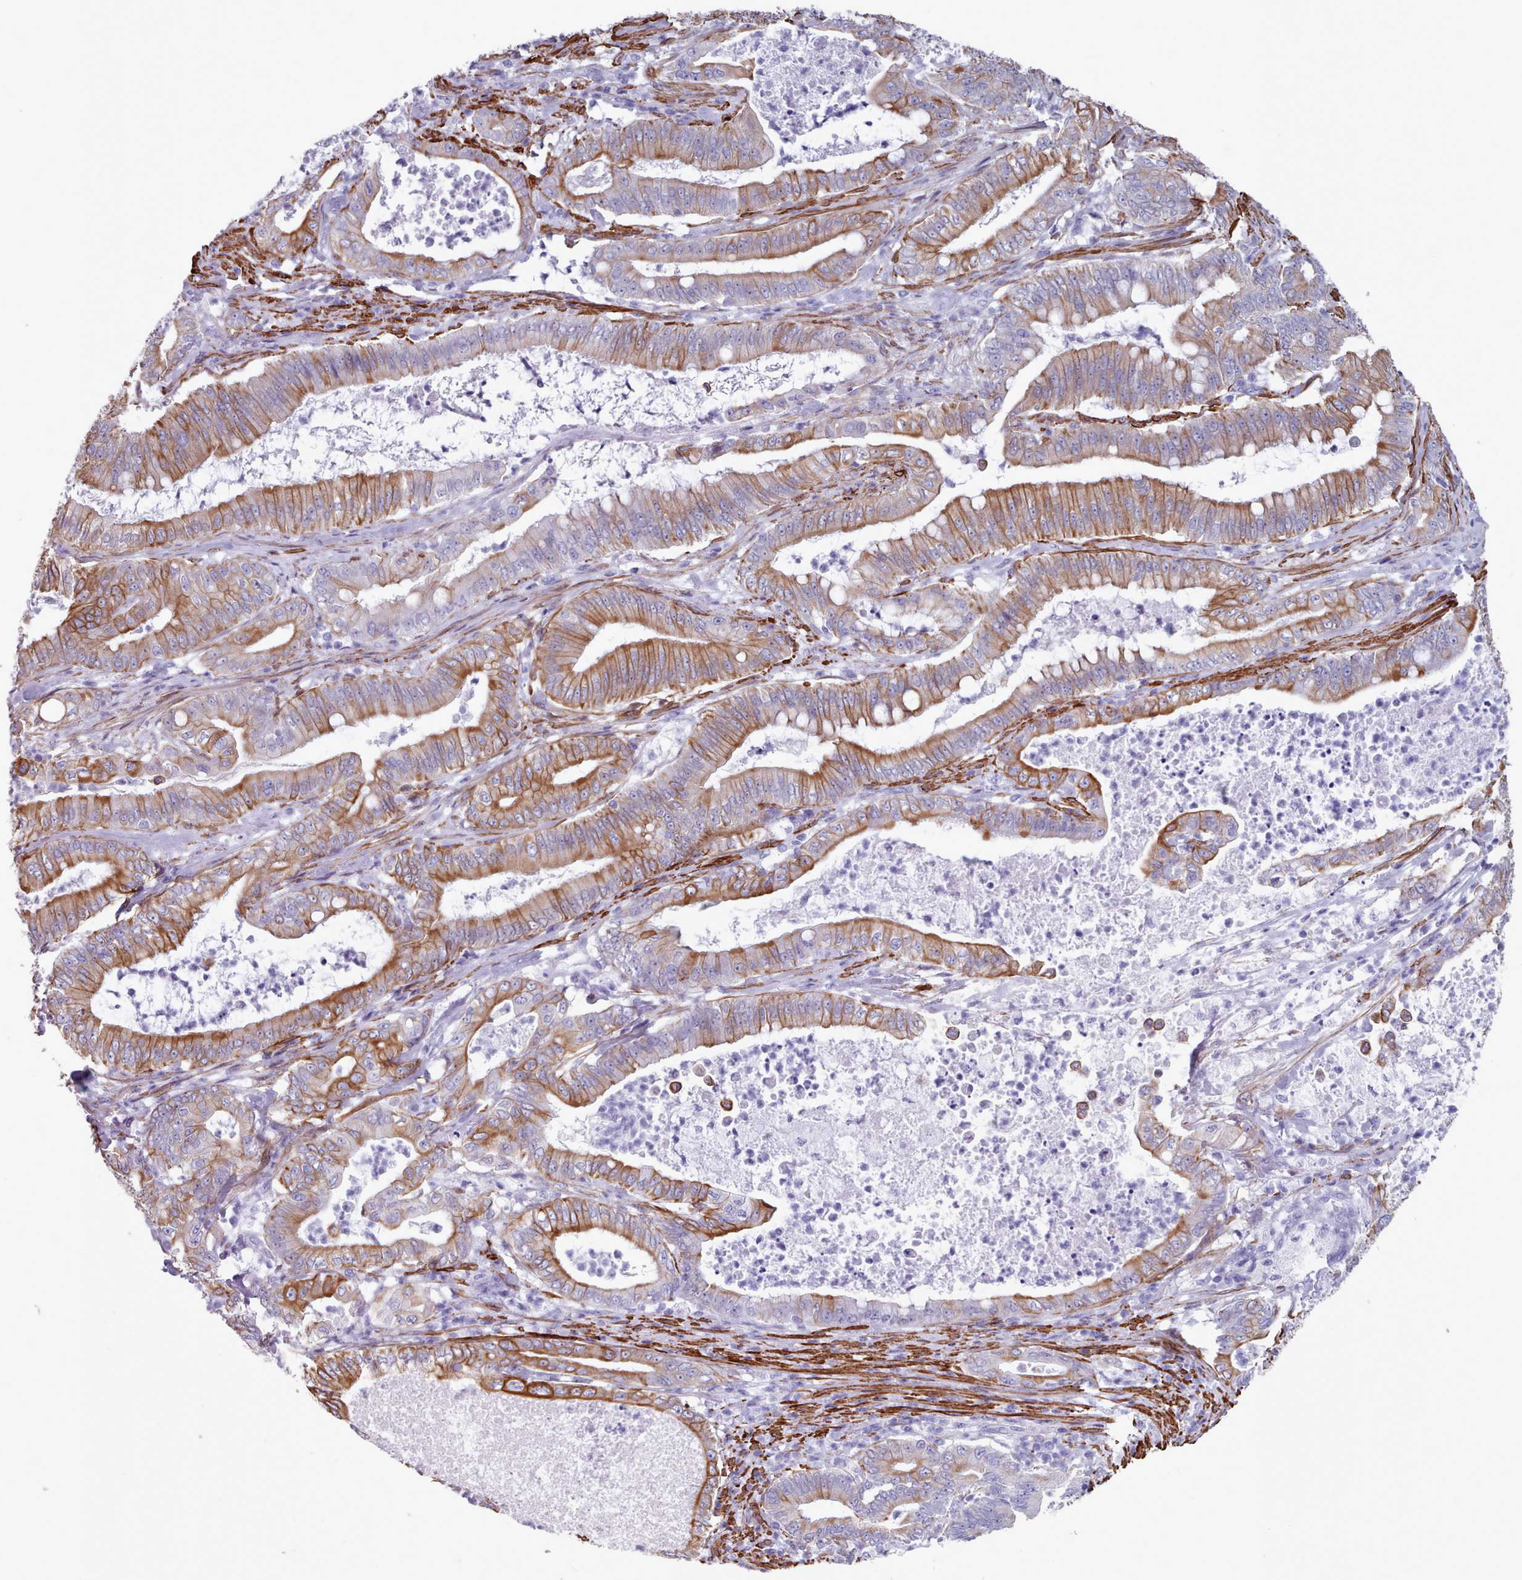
{"staining": {"intensity": "moderate", "quantity": ">75%", "location": "cytoplasmic/membranous"}, "tissue": "pancreatic cancer", "cell_type": "Tumor cells", "image_type": "cancer", "snomed": [{"axis": "morphology", "description": "Adenocarcinoma, NOS"}, {"axis": "topography", "description": "Pancreas"}], "caption": "Pancreatic cancer (adenocarcinoma) stained with a brown dye displays moderate cytoplasmic/membranous positive positivity in approximately >75% of tumor cells.", "gene": "FPGS", "patient": {"sex": "male", "age": 71}}